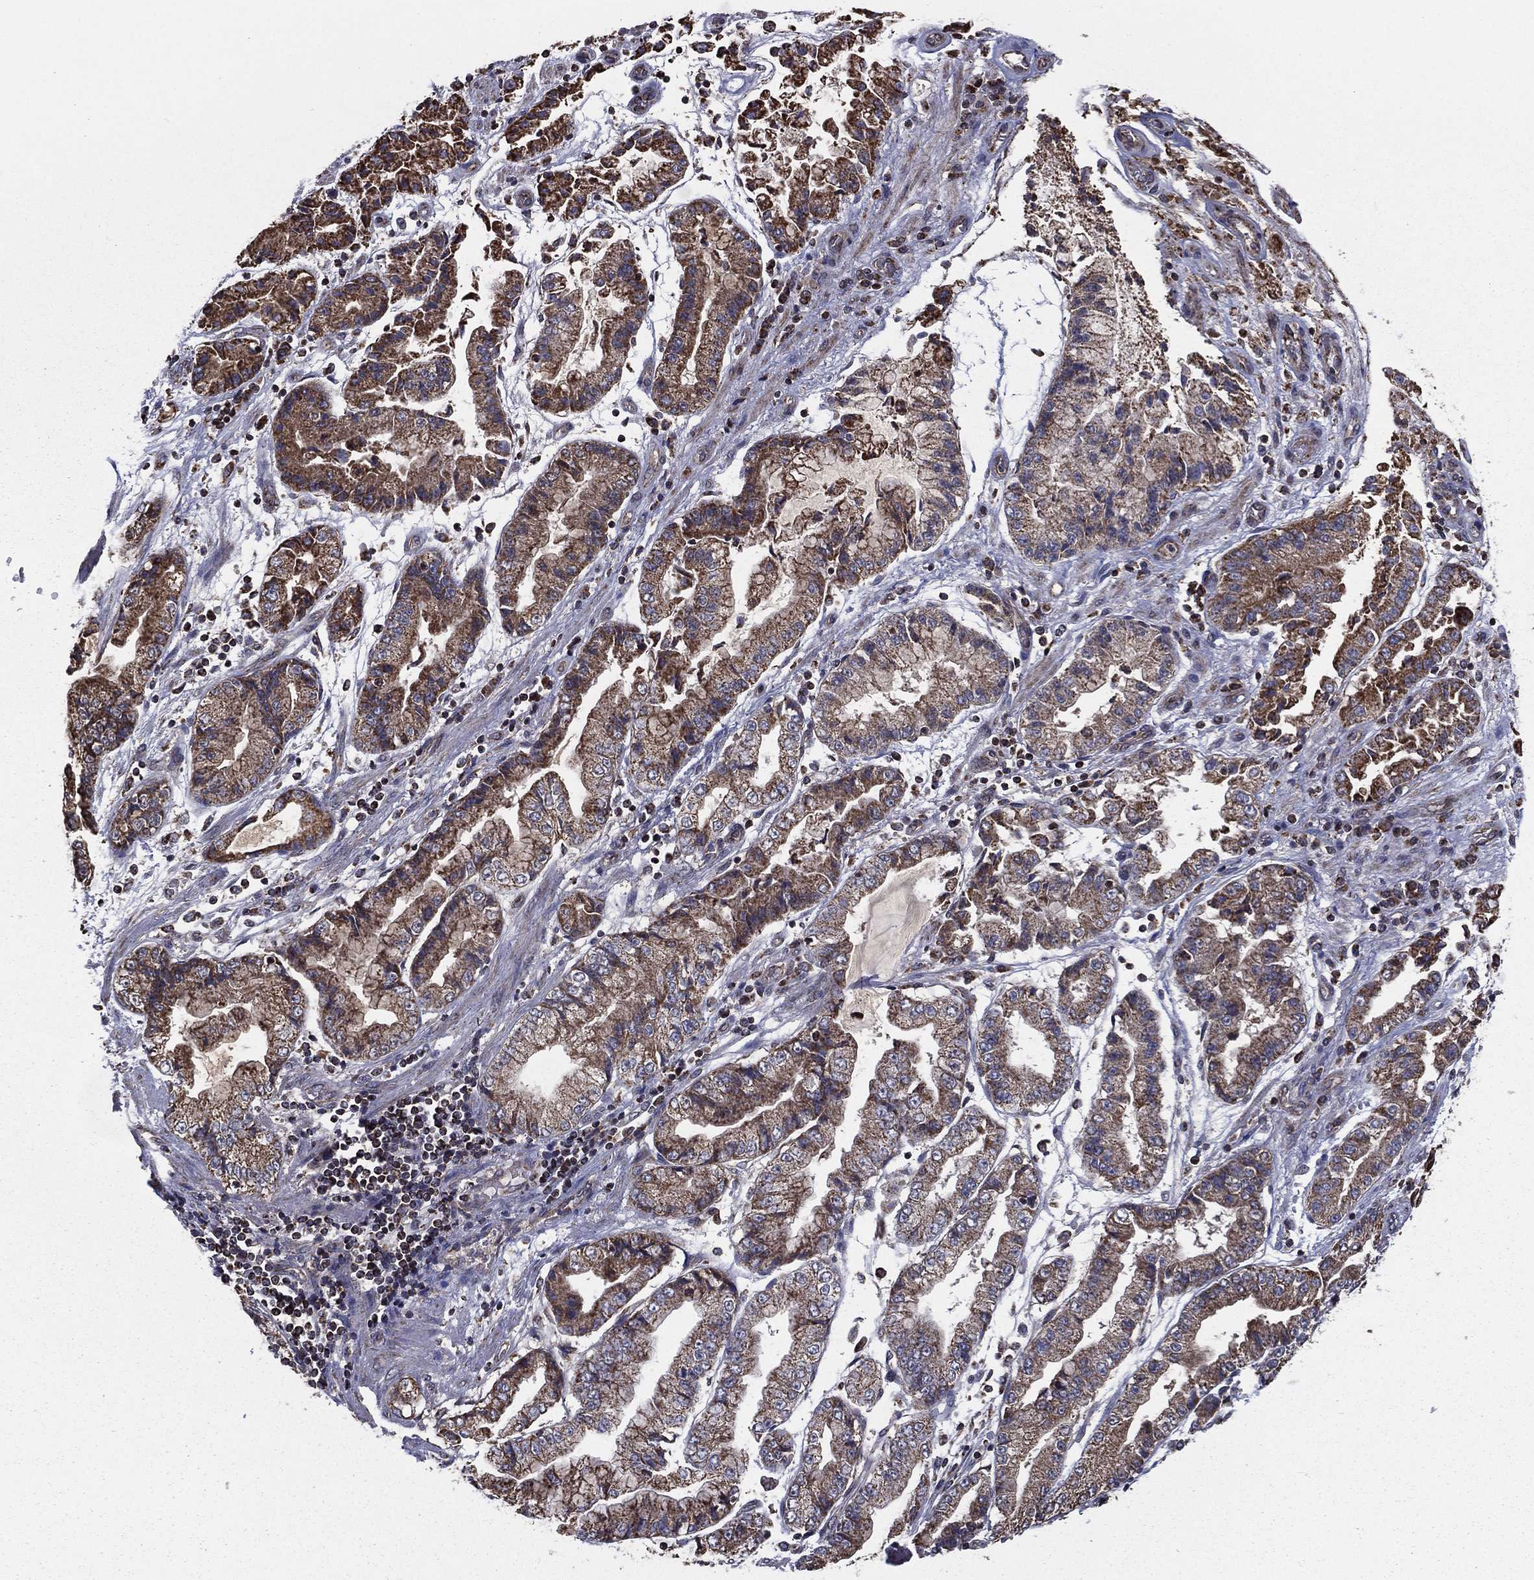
{"staining": {"intensity": "moderate", "quantity": ">75%", "location": "cytoplasmic/membranous"}, "tissue": "stomach cancer", "cell_type": "Tumor cells", "image_type": "cancer", "snomed": [{"axis": "morphology", "description": "Adenocarcinoma, NOS"}, {"axis": "topography", "description": "Stomach, upper"}], "caption": "Protein positivity by immunohistochemistry shows moderate cytoplasmic/membranous staining in approximately >75% of tumor cells in adenocarcinoma (stomach).", "gene": "RIGI", "patient": {"sex": "female", "age": 74}}